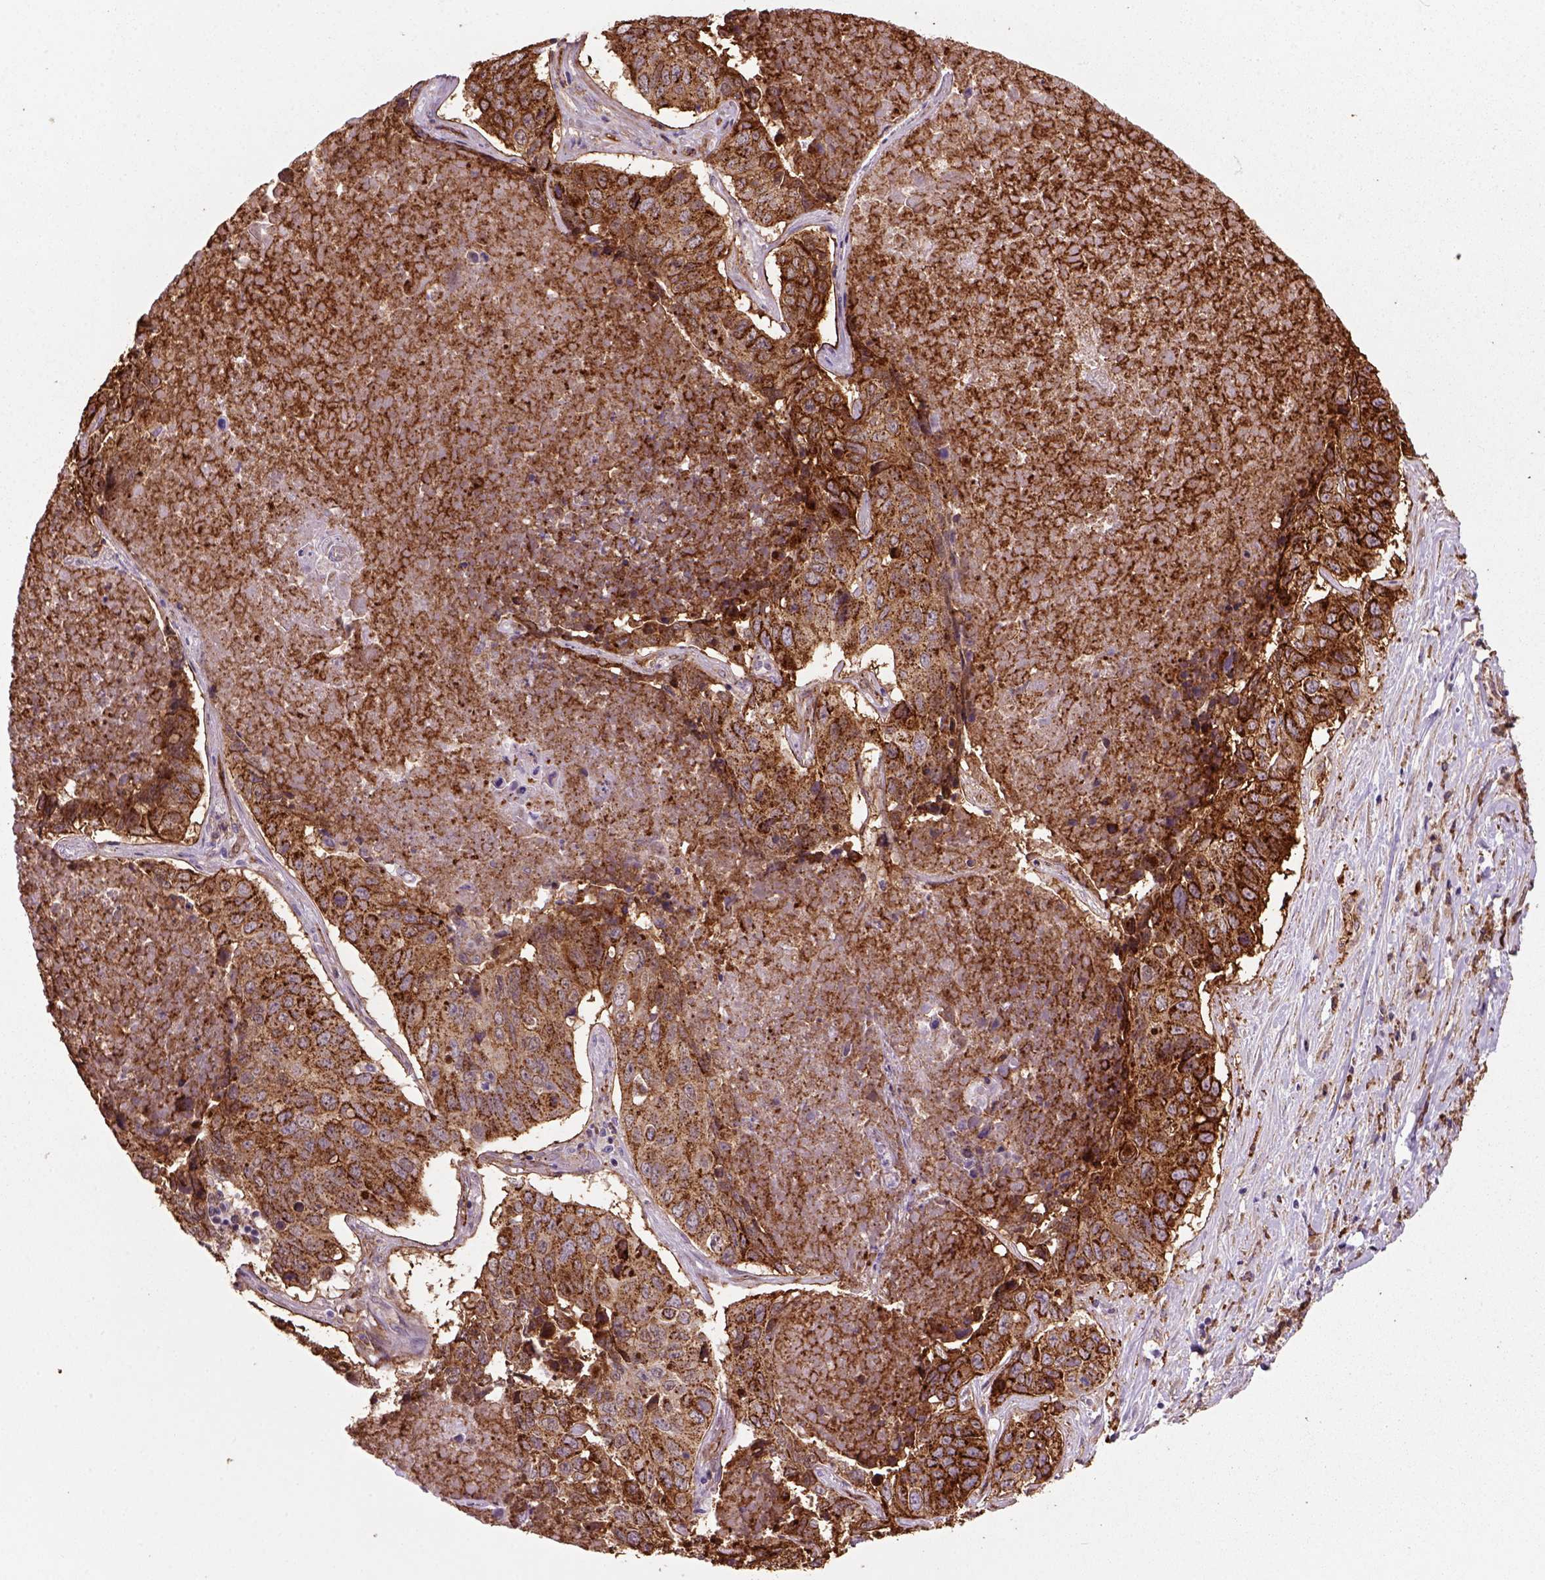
{"staining": {"intensity": "strong", "quantity": "25%-75%", "location": "cytoplasmic/membranous"}, "tissue": "lung cancer", "cell_type": "Tumor cells", "image_type": "cancer", "snomed": [{"axis": "morphology", "description": "Normal tissue, NOS"}, {"axis": "morphology", "description": "Squamous cell carcinoma, NOS"}, {"axis": "topography", "description": "Bronchus"}, {"axis": "topography", "description": "Lung"}], "caption": "A brown stain shows strong cytoplasmic/membranous staining of a protein in human squamous cell carcinoma (lung) tumor cells.", "gene": "MARCKS", "patient": {"sex": "male", "age": 64}}